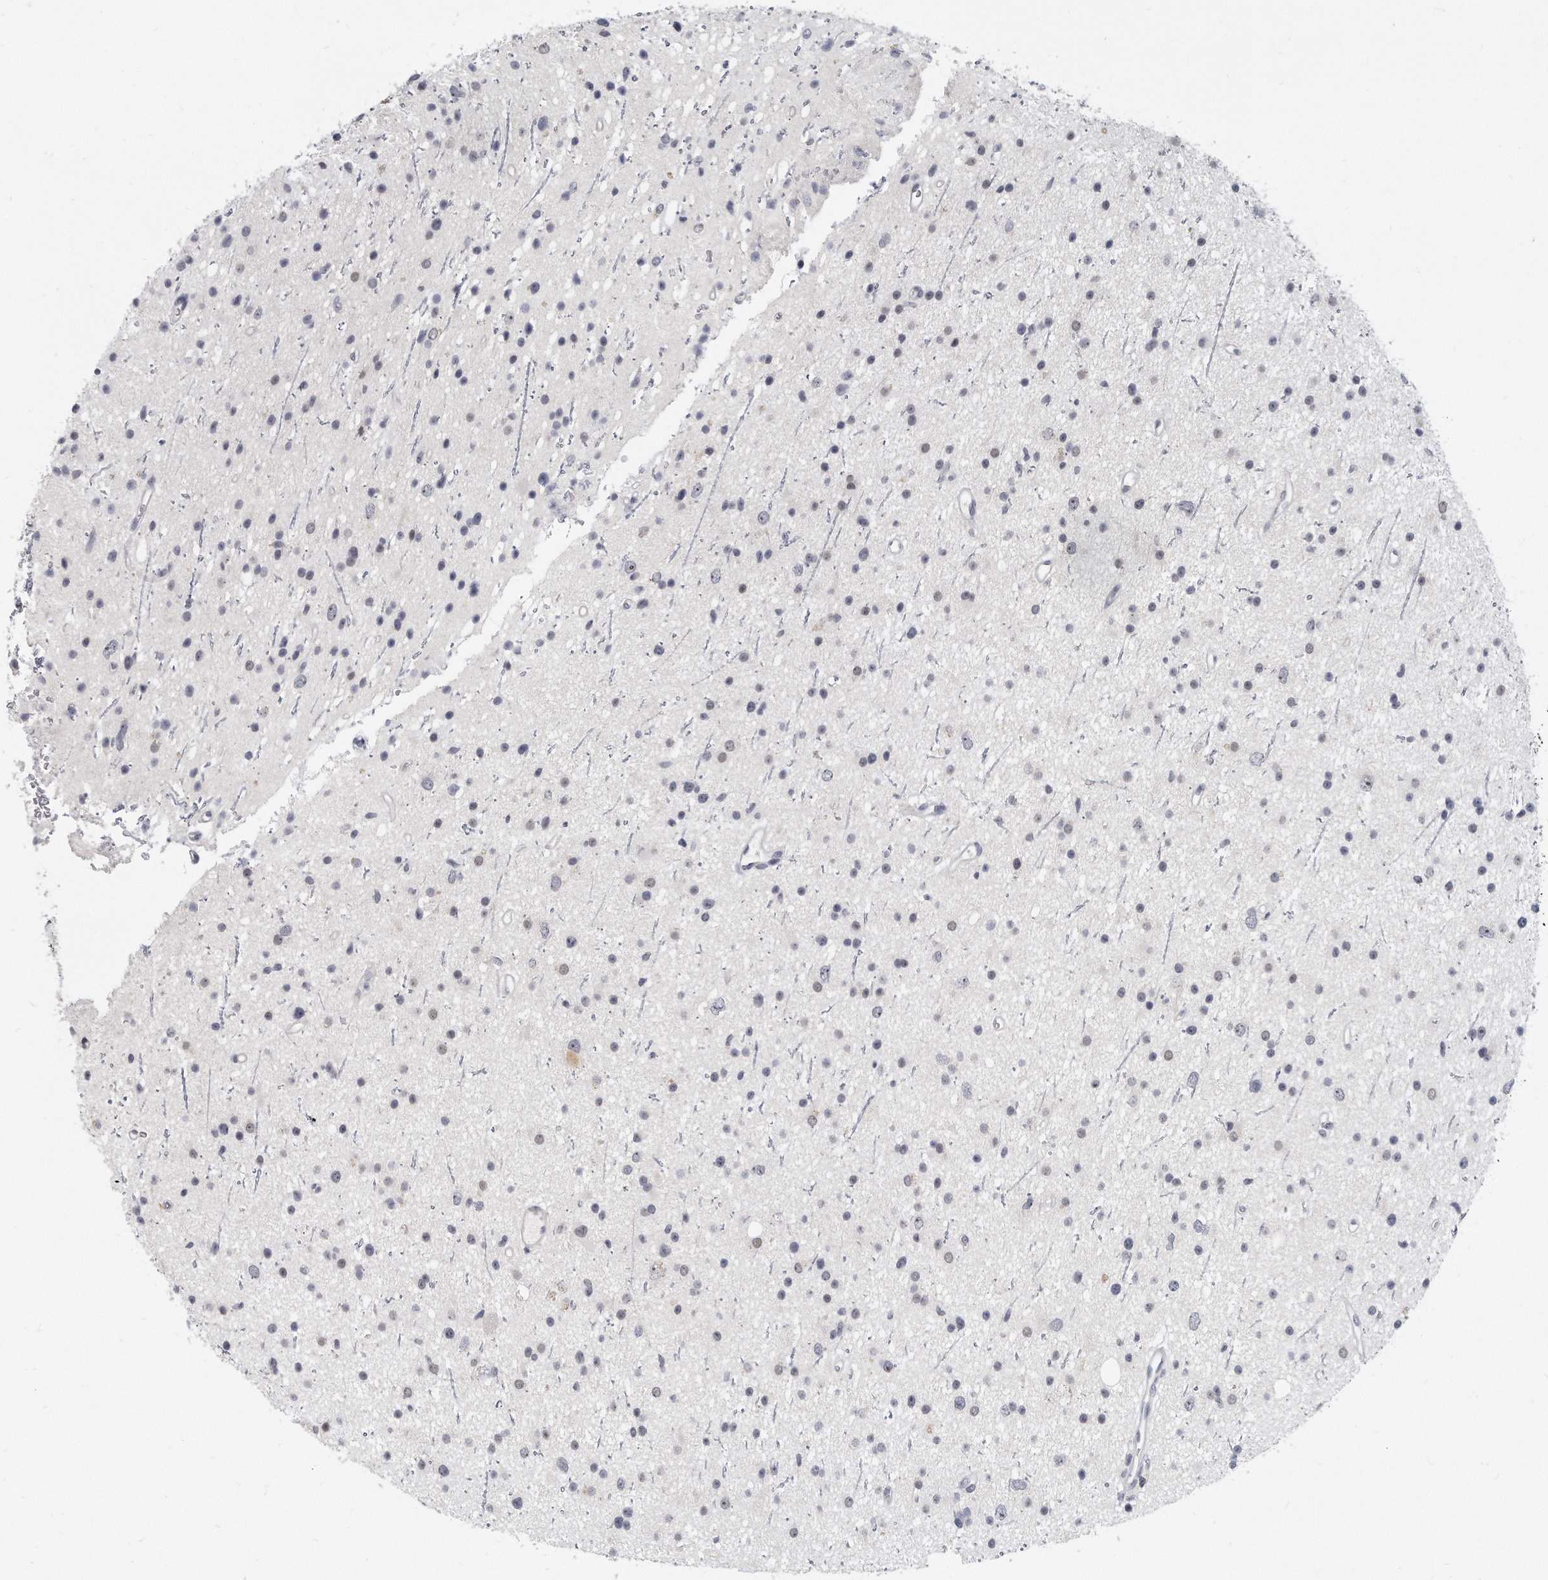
{"staining": {"intensity": "negative", "quantity": "none", "location": "none"}, "tissue": "glioma", "cell_type": "Tumor cells", "image_type": "cancer", "snomed": [{"axis": "morphology", "description": "Glioma, malignant, Low grade"}, {"axis": "topography", "description": "Cerebral cortex"}], "caption": "This is an IHC photomicrograph of low-grade glioma (malignant). There is no positivity in tumor cells.", "gene": "TFCP2L1", "patient": {"sex": "female", "age": 39}}